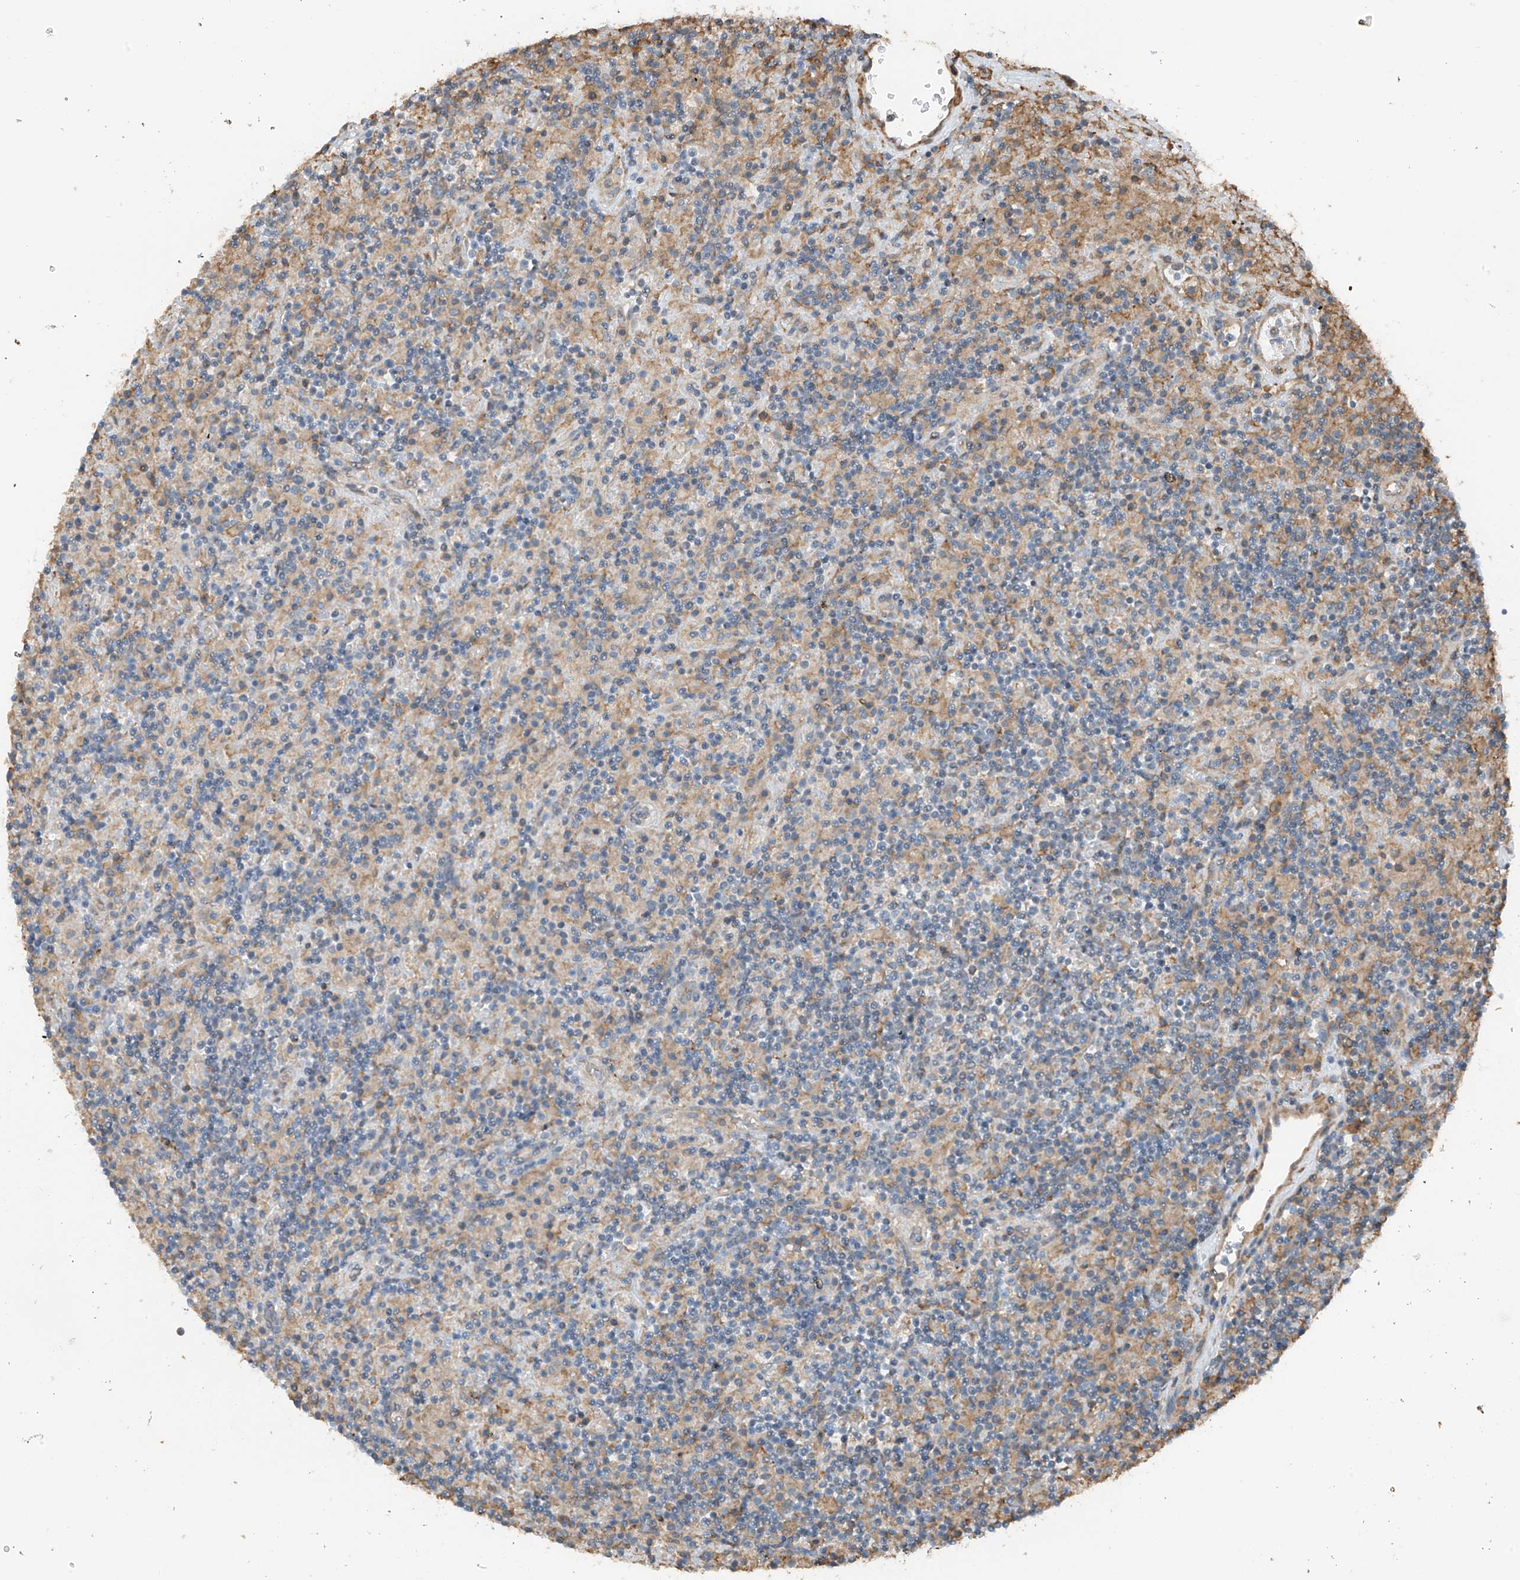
{"staining": {"intensity": "negative", "quantity": "none", "location": "none"}, "tissue": "lymphoma", "cell_type": "Tumor cells", "image_type": "cancer", "snomed": [{"axis": "morphology", "description": "Hodgkin's disease, NOS"}, {"axis": "topography", "description": "Lymph node"}], "caption": "This is an IHC micrograph of human lymphoma. There is no positivity in tumor cells.", "gene": "ZNF189", "patient": {"sex": "male", "age": 70}}